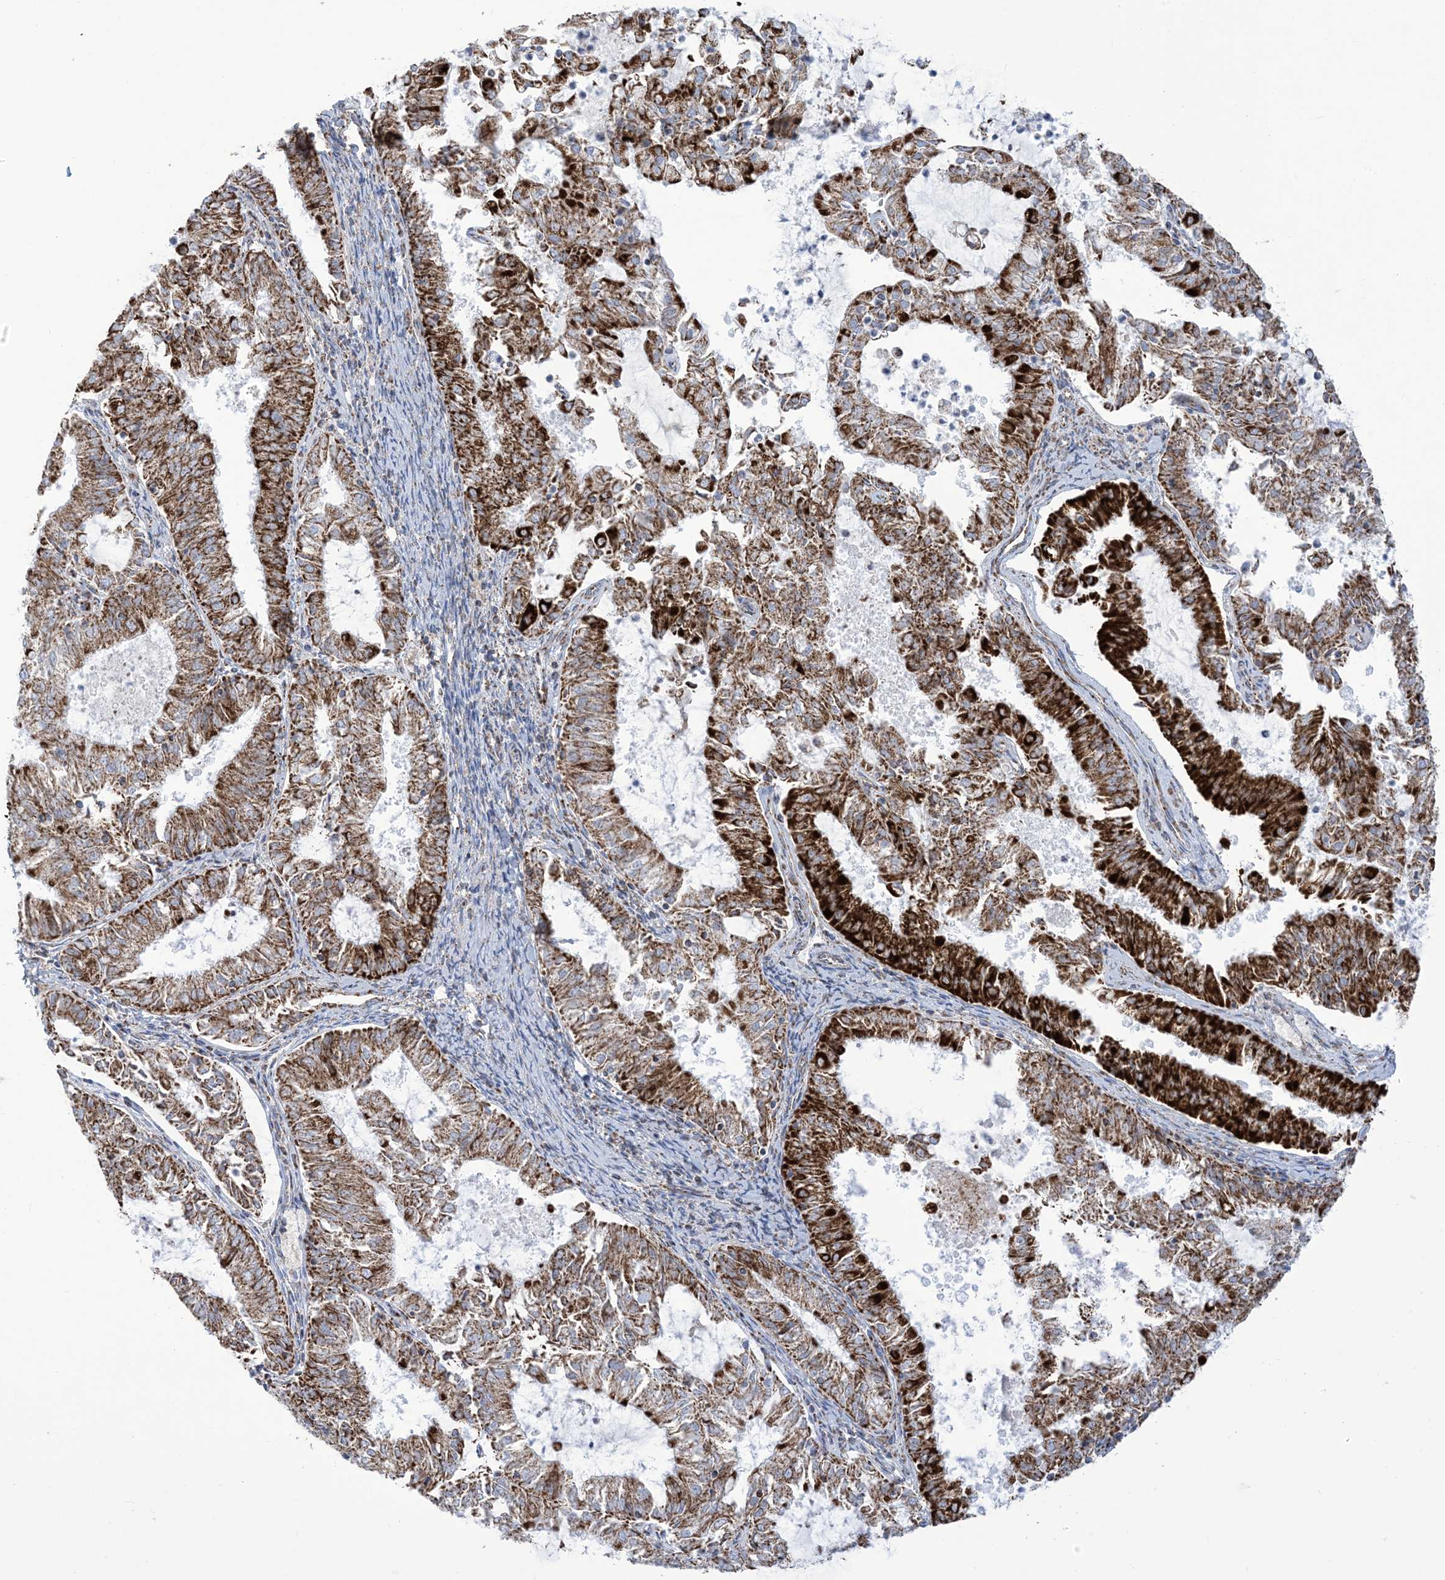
{"staining": {"intensity": "strong", "quantity": ">75%", "location": "cytoplasmic/membranous"}, "tissue": "endometrial cancer", "cell_type": "Tumor cells", "image_type": "cancer", "snomed": [{"axis": "morphology", "description": "Adenocarcinoma, NOS"}, {"axis": "topography", "description": "Endometrium"}], "caption": "A micrograph showing strong cytoplasmic/membranous staining in about >75% of tumor cells in endometrial cancer, as visualized by brown immunohistochemical staining.", "gene": "SAMM50", "patient": {"sex": "female", "age": 57}}